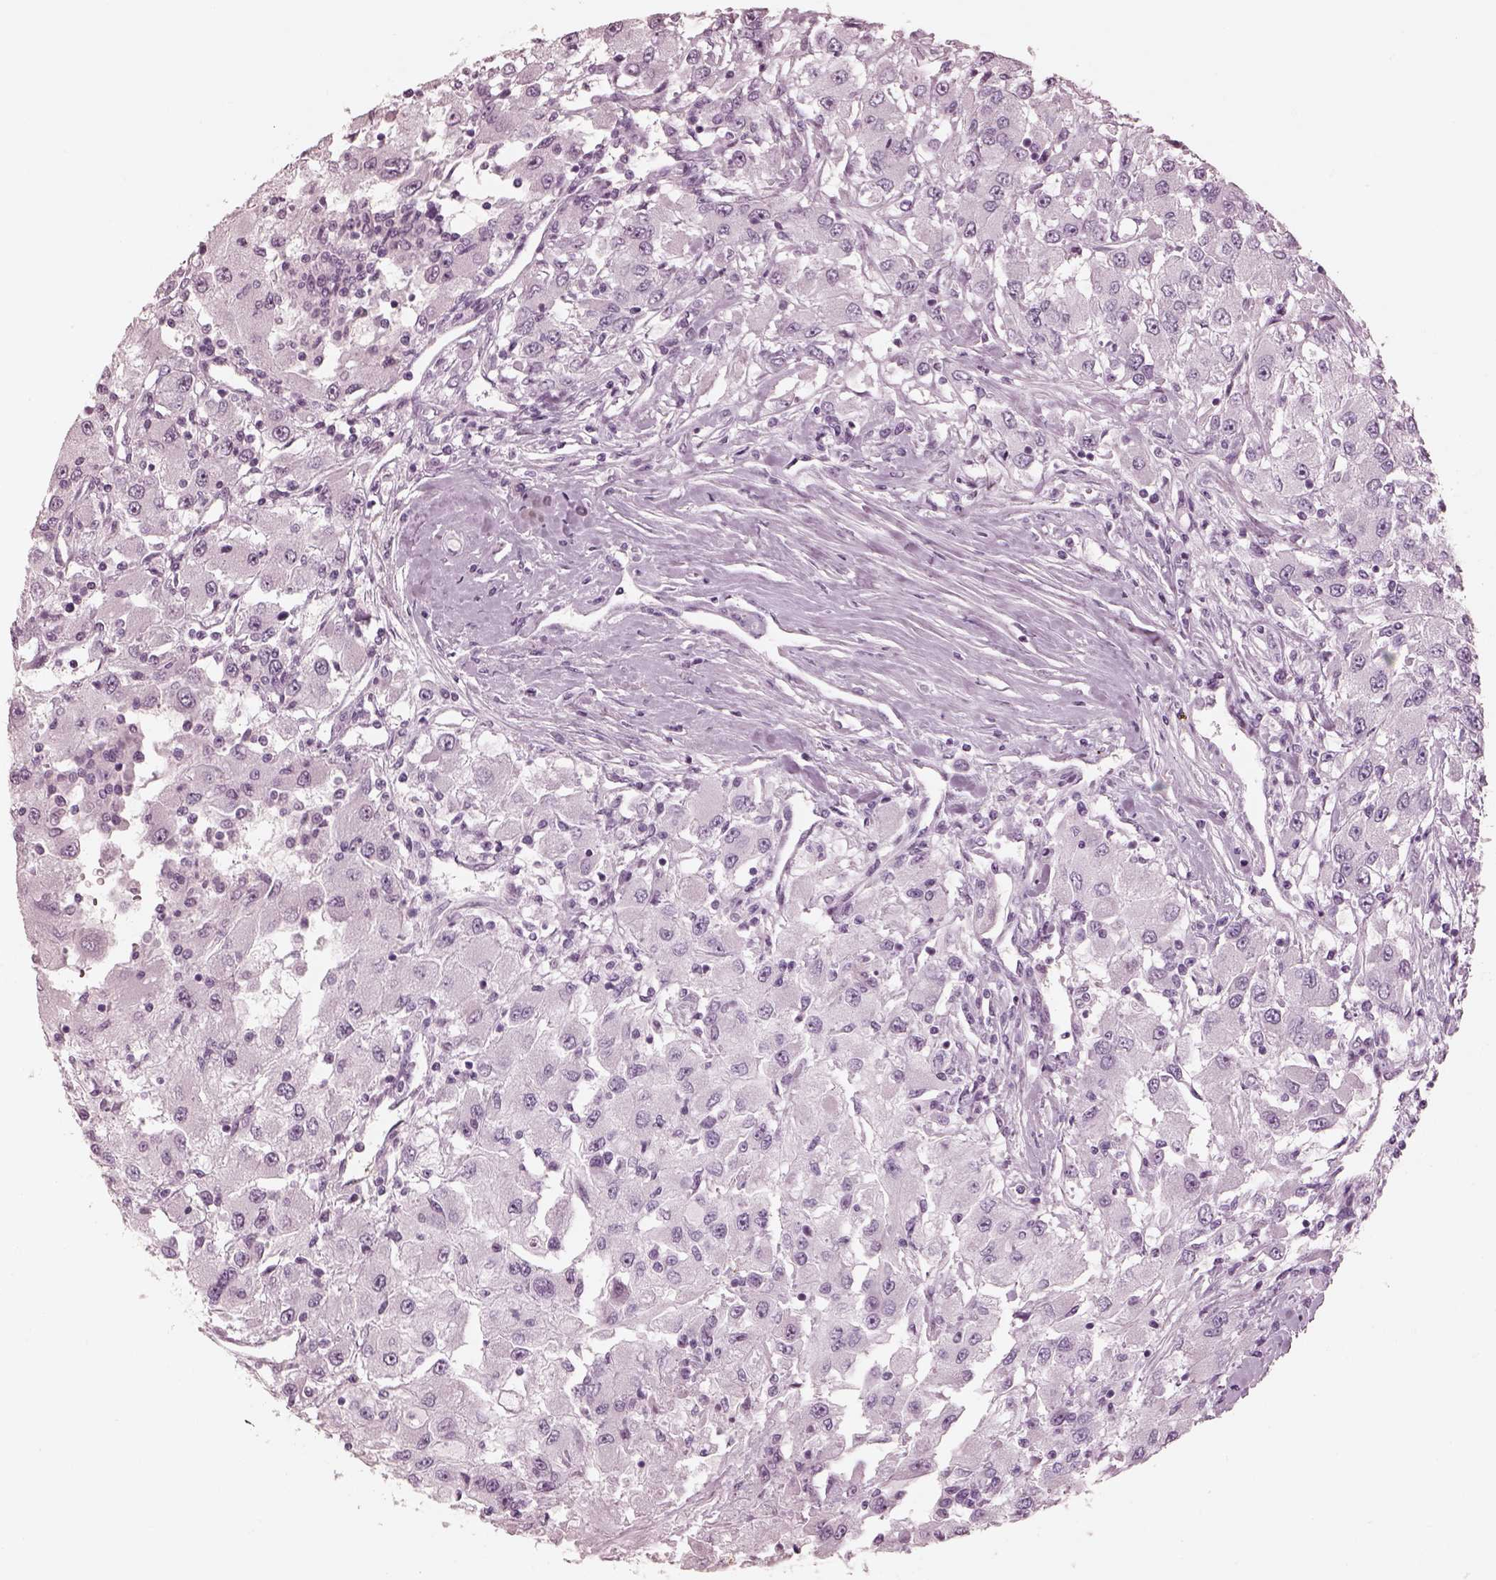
{"staining": {"intensity": "negative", "quantity": "none", "location": "none"}, "tissue": "renal cancer", "cell_type": "Tumor cells", "image_type": "cancer", "snomed": [{"axis": "morphology", "description": "Adenocarcinoma, NOS"}, {"axis": "topography", "description": "Kidney"}], "caption": "Adenocarcinoma (renal) stained for a protein using immunohistochemistry (IHC) displays no staining tumor cells.", "gene": "OPN4", "patient": {"sex": "female", "age": 67}}